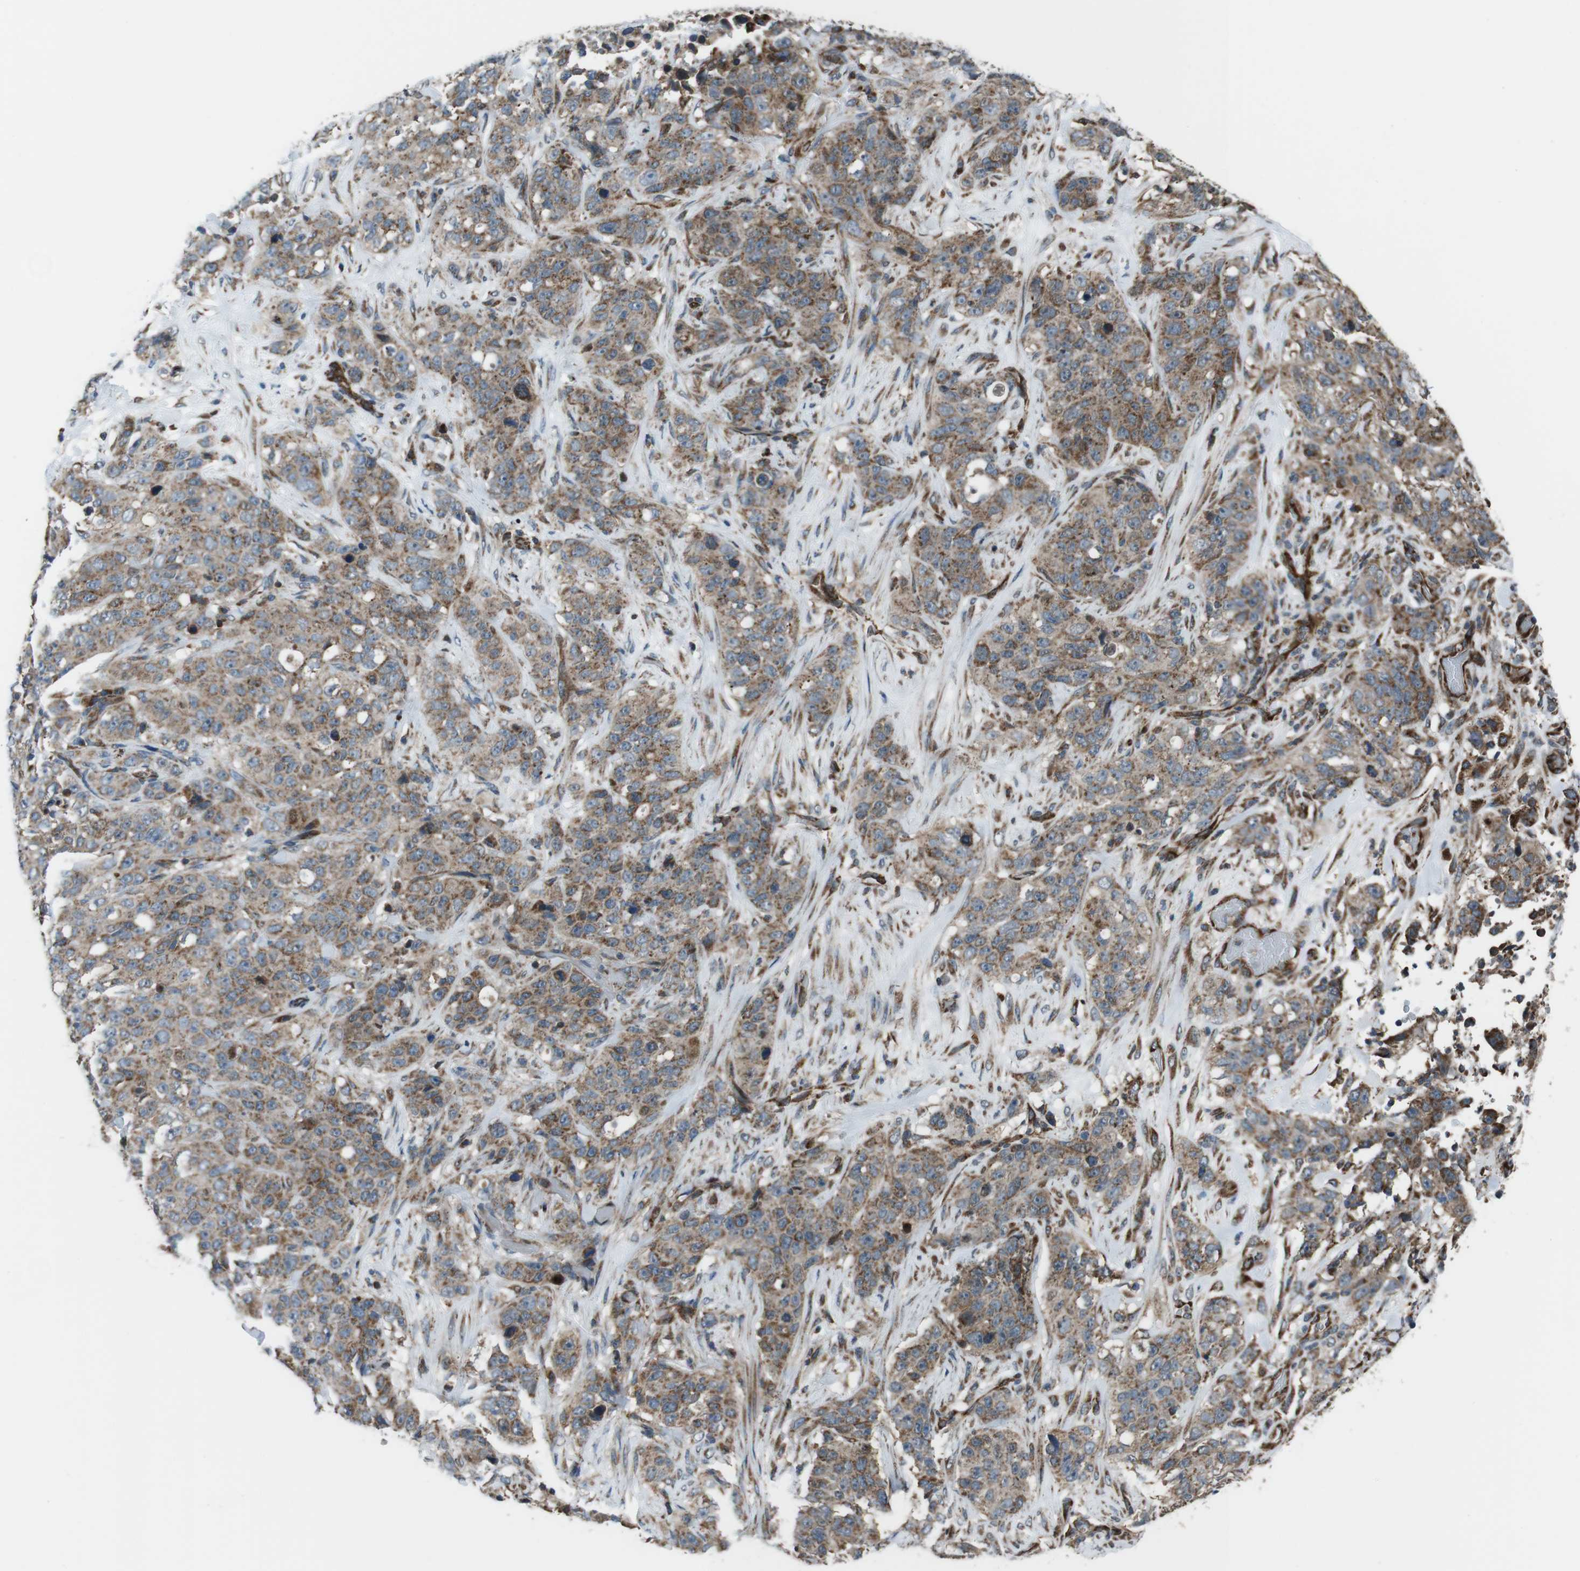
{"staining": {"intensity": "moderate", "quantity": ">75%", "location": "cytoplasmic/membranous"}, "tissue": "stomach cancer", "cell_type": "Tumor cells", "image_type": "cancer", "snomed": [{"axis": "morphology", "description": "Adenocarcinoma, NOS"}, {"axis": "topography", "description": "Stomach"}], "caption": "High-magnification brightfield microscopy of stomach cancer (adenocarcinoma) stained with DAB (brown) and counterstained with hematoxylin (blue). tumor cells exhibit moderate cytoplasmic/membranous staining is present in approximately>75% of cells.", "gene": "GIMAP8", "patient": {"sex": "male", "age": 48}}